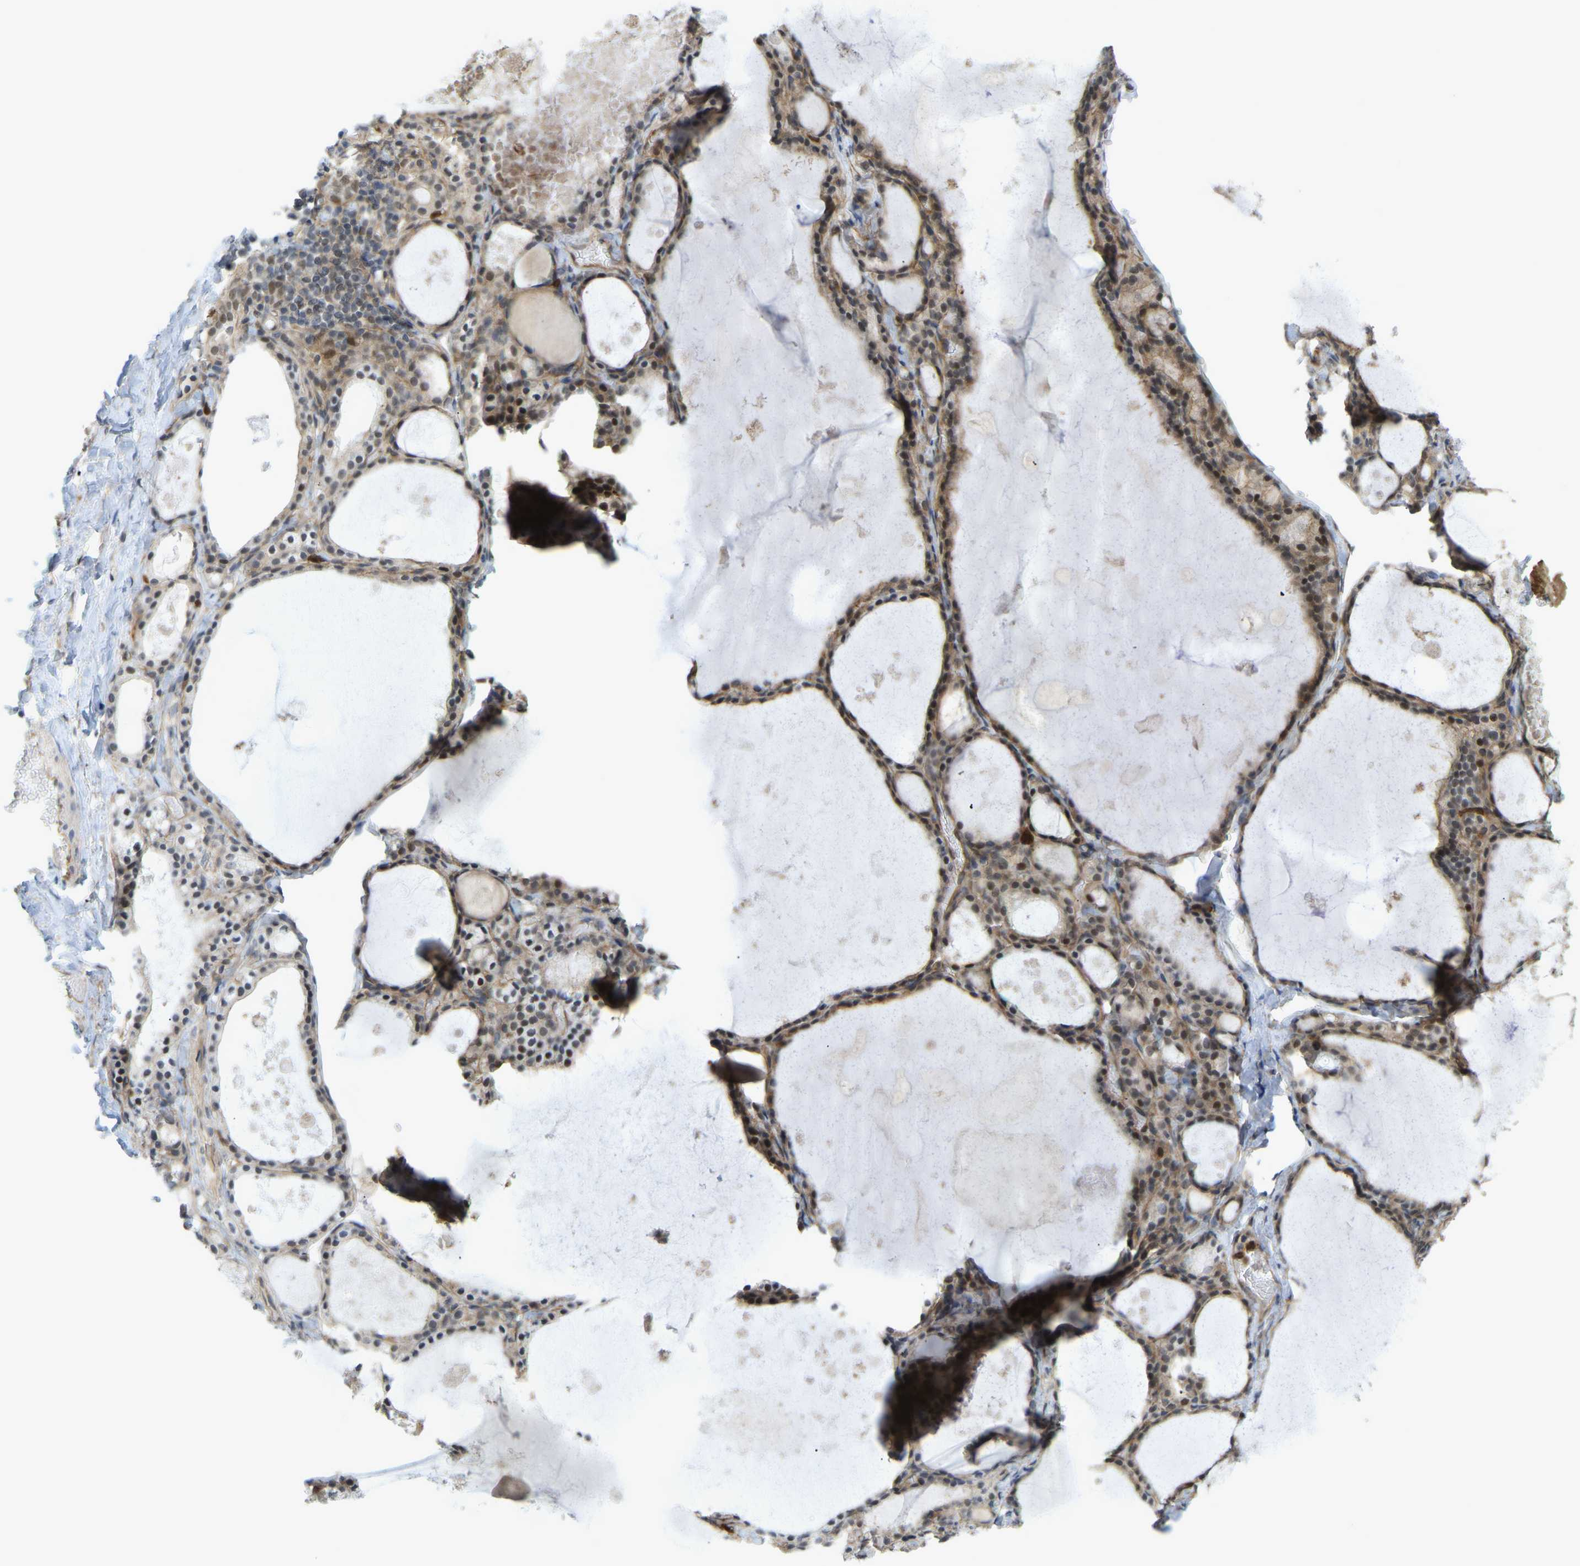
{"staining": {"intensity": "moderate", "quantity": ">75%", "location": "cytoplasmic/membranous,nuclear"}, "tissue": "thyroid gland", "cell_type": "Glandular cells", "image_type": "normal", "snomed": [{"axis": "morphology", "description": "Normal tissue, NOS"}, {"axis": "topography", "description": "Thyroid gland"}], "caption": "Thyroid gland stained for a protein displays moderate cytoplasmic/membranous,nuclear positivity in glandular cells. (brown staining indicates protein expression, while blue staining denotes nuclei).", "gene": "SERPINB5", "patient": {"sex": "male", "age": 56}}